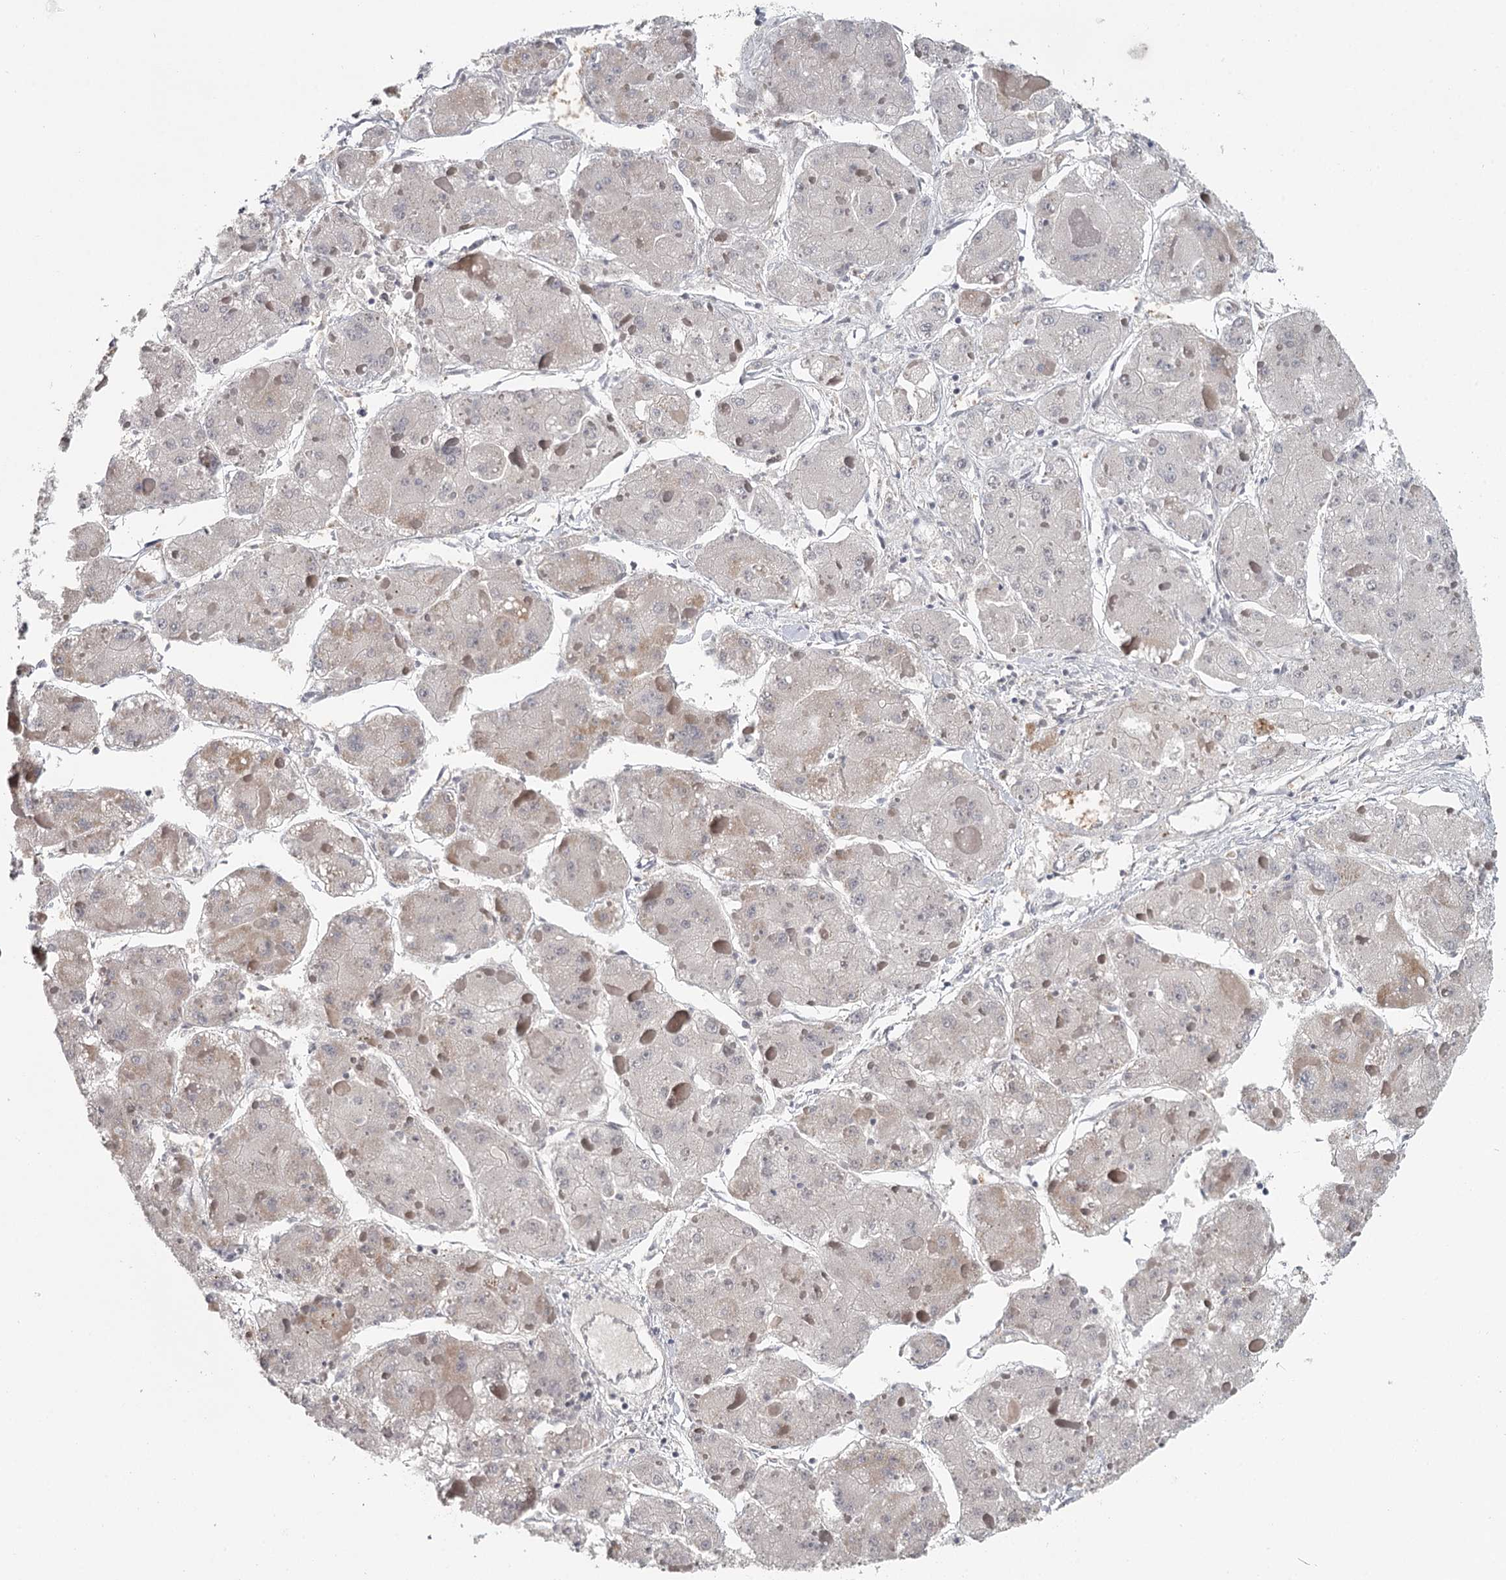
{"staining": {"intensity": "negative", "quantity": "none", "location": "none"}, "tissue": "liver cancer", "cell_type": "Tumor cells", "image_type": "cancer", "snomed": [{"axis": "morphology", "description": "Carcinoma, Hepatocellular, NOS"}, {"axis": "topography", "description": "Liver"}], "caption": "Tumor cells show no significant expression in liver cancer (hepatocellular carcinoma).", "gene": "FAM13C", "patient": {"sex": "female", "age": 73}}